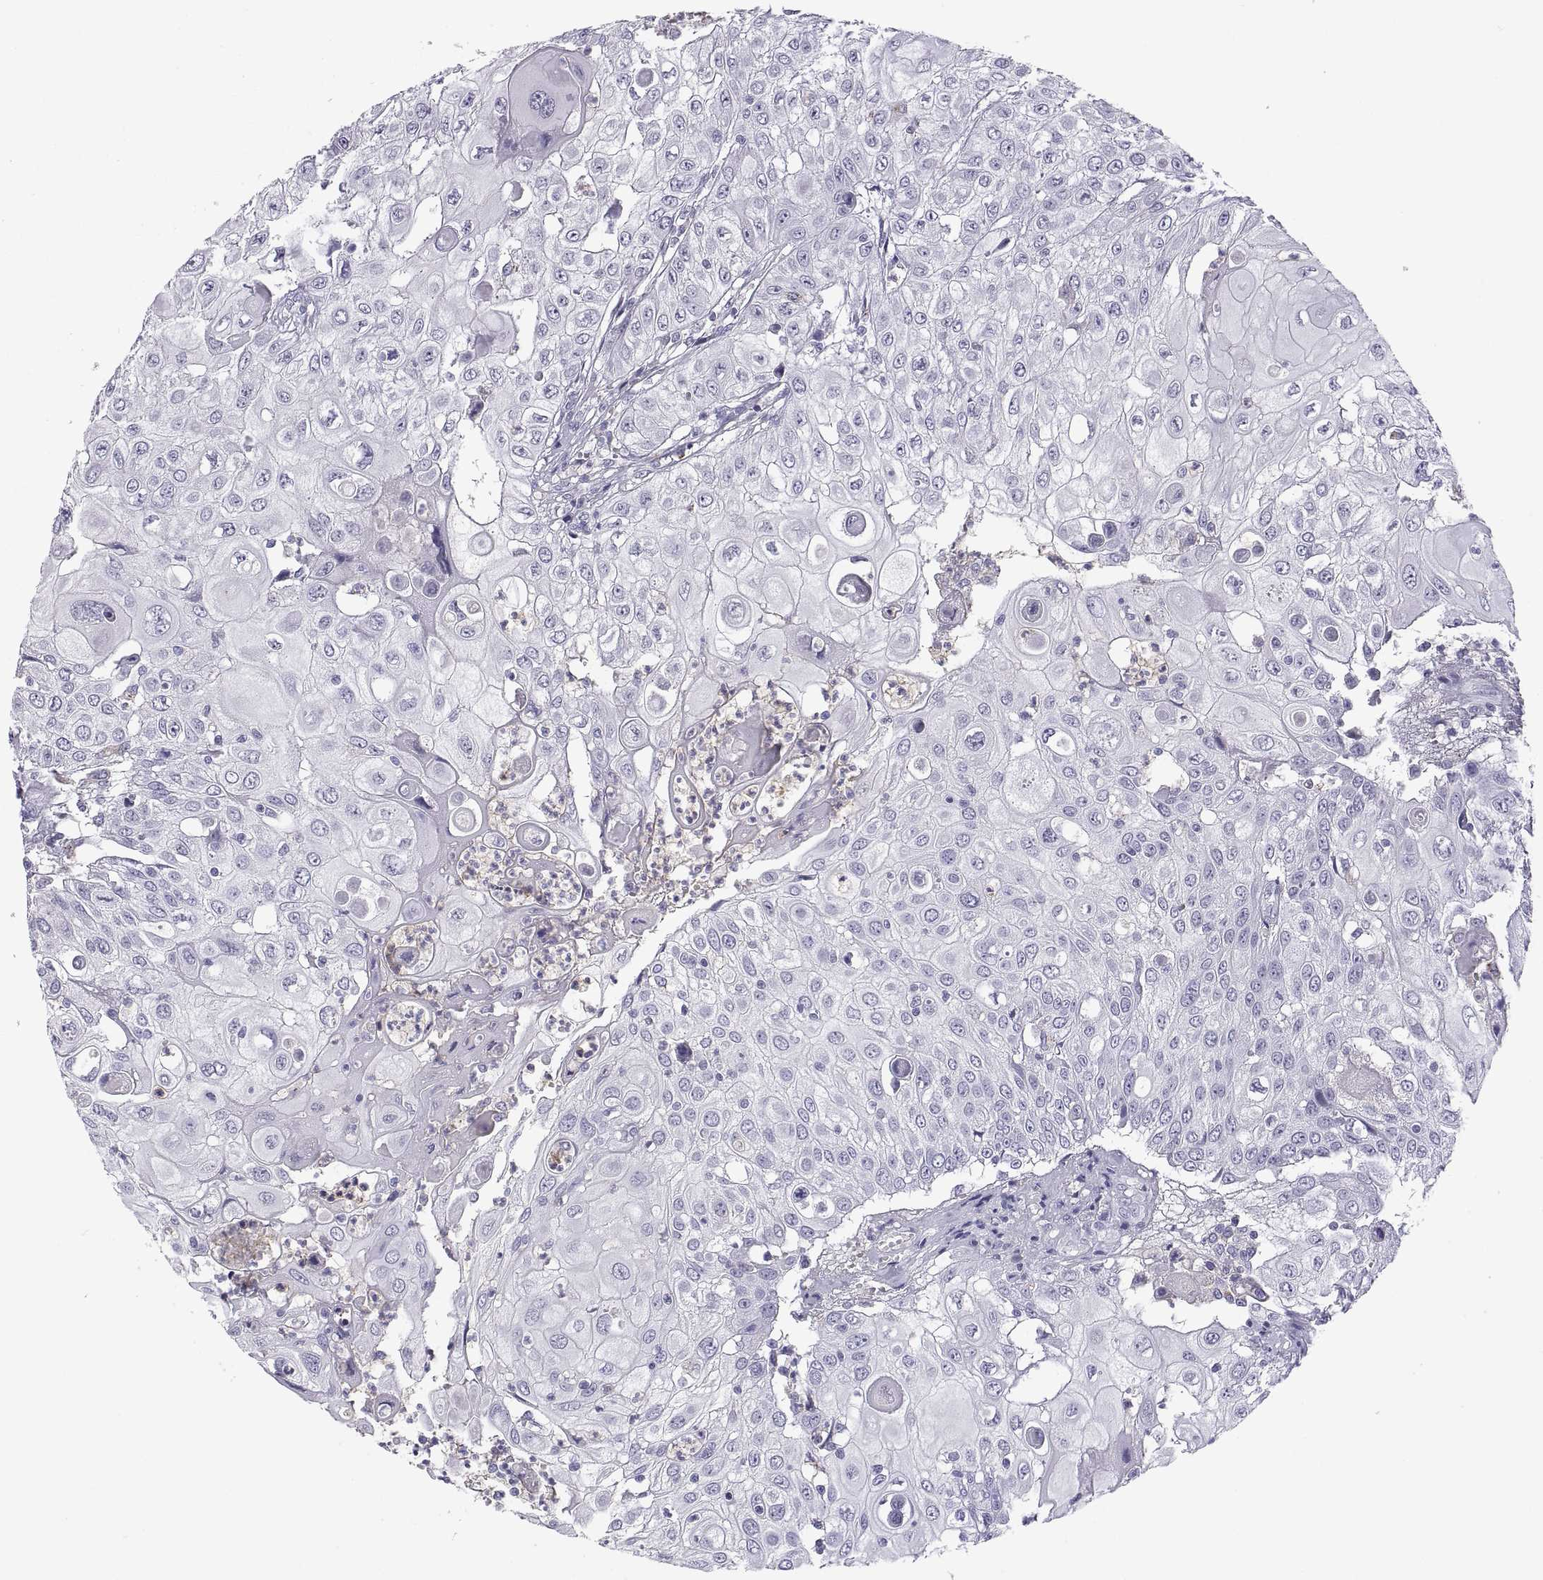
{"staining": {"intensity": "negative", "quantity": "none", "location": "none"}, "tissue": "urothelial cancer", "cell_type": "Tumor cells", "image_type": "cancer", "snomed": [{"axis": "morphology", "description": "Urothelial carcinoma, High grade"}, {"axis": "topography", "description": "Urinary bladder"}], "caption": "The histopathology image shows no significant positivity in tumor cells of urothelial cancer.", "gene": "RGS19", "patient": {"sex": "female", "age": 79}}